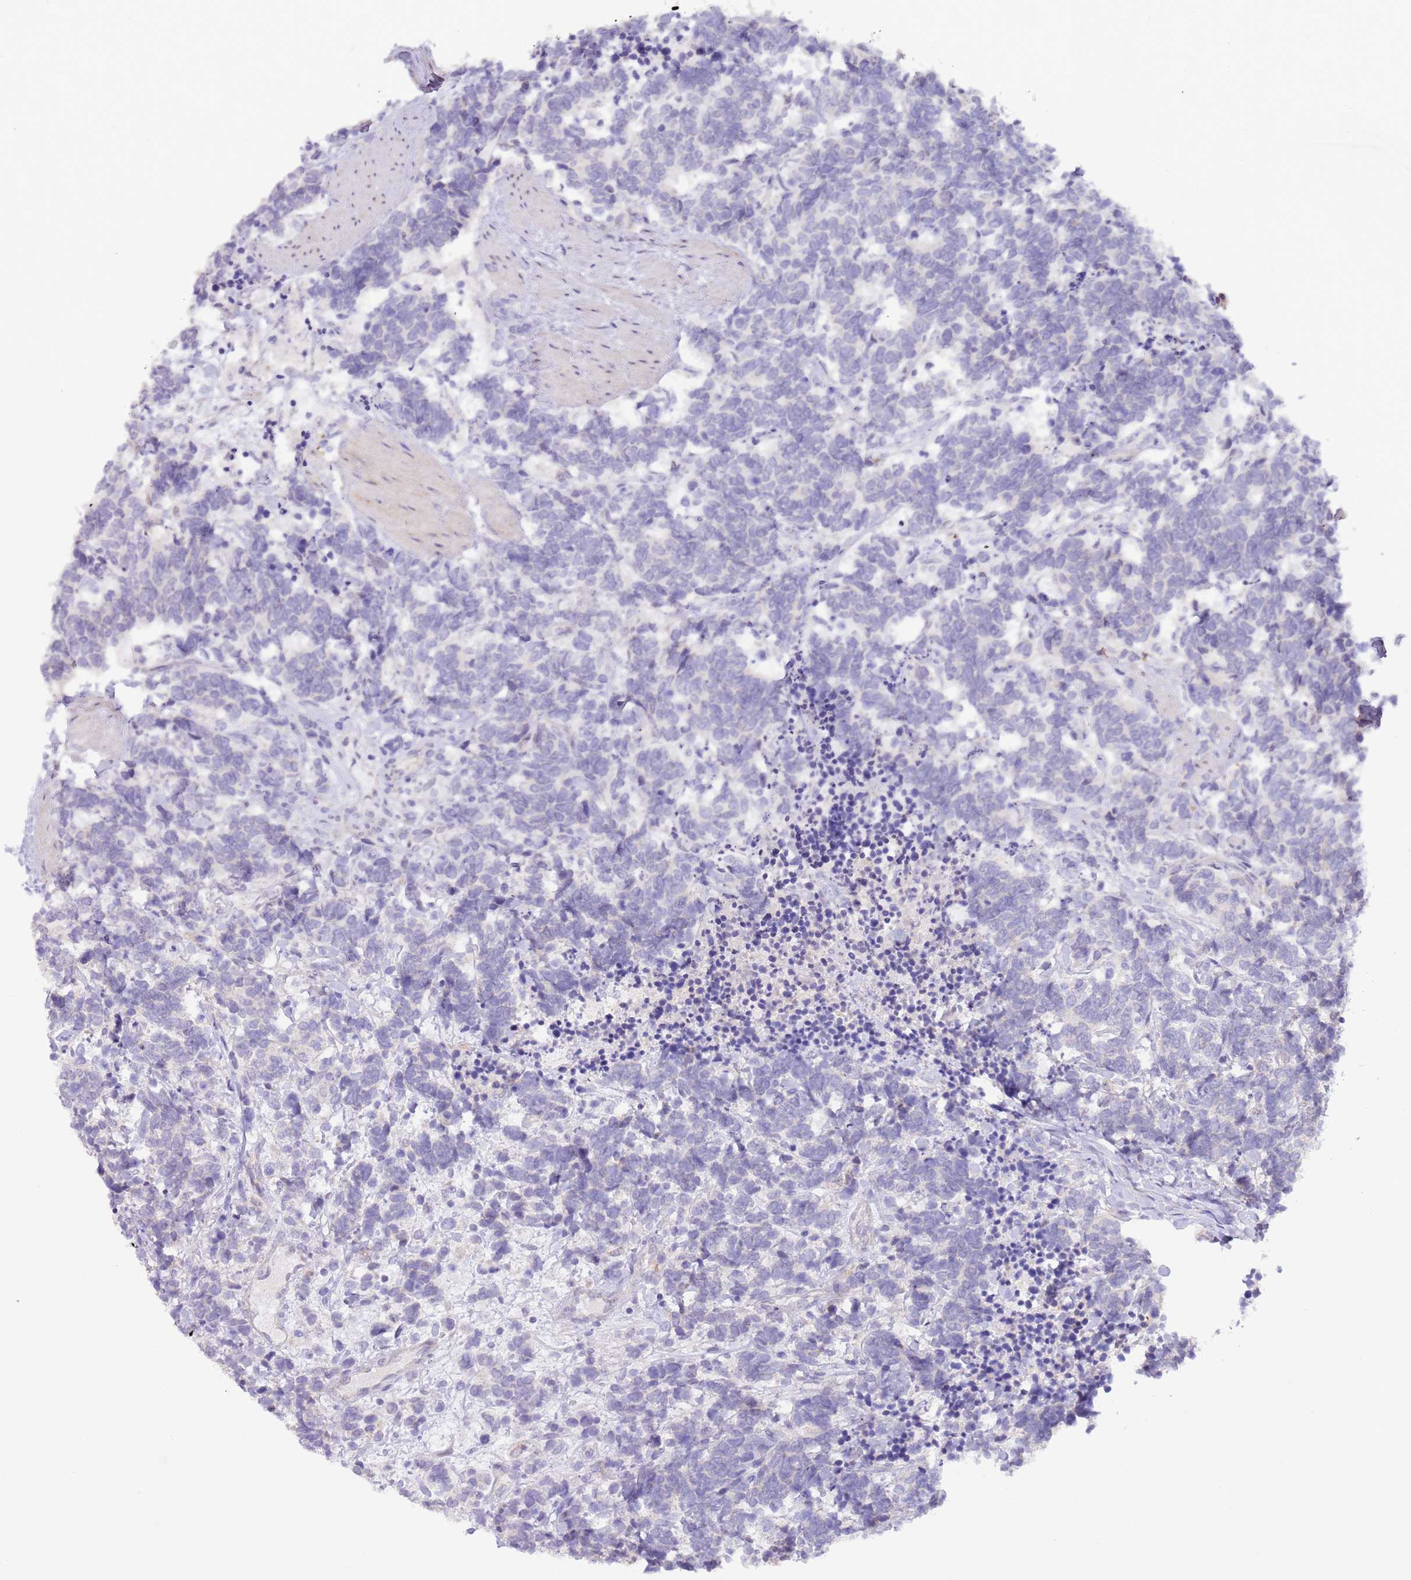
{"staining": {"intensity": "negative", "quantity": "none", "location": "none"}, "tissue": "carcinoid", "cell_type": "Tumor cells", "image_type": "cancer", "snomed": [{"axis": "morphology", "description": "Carcinoma, NOS"}, {"axis": "morphology", "description": "Carcinoid, malignant, NOS"}, {"axis": "topography", "description": "Prostate"}], "caption": "Tumor cells are negative for brown protein staining in carcinoid (malignant). (Brightfield microscopy of DAB immunohistochemistry (IHC) at high magnification).", "gene": "AP1S2", "patient": {"sex": "male", "age": 57}}